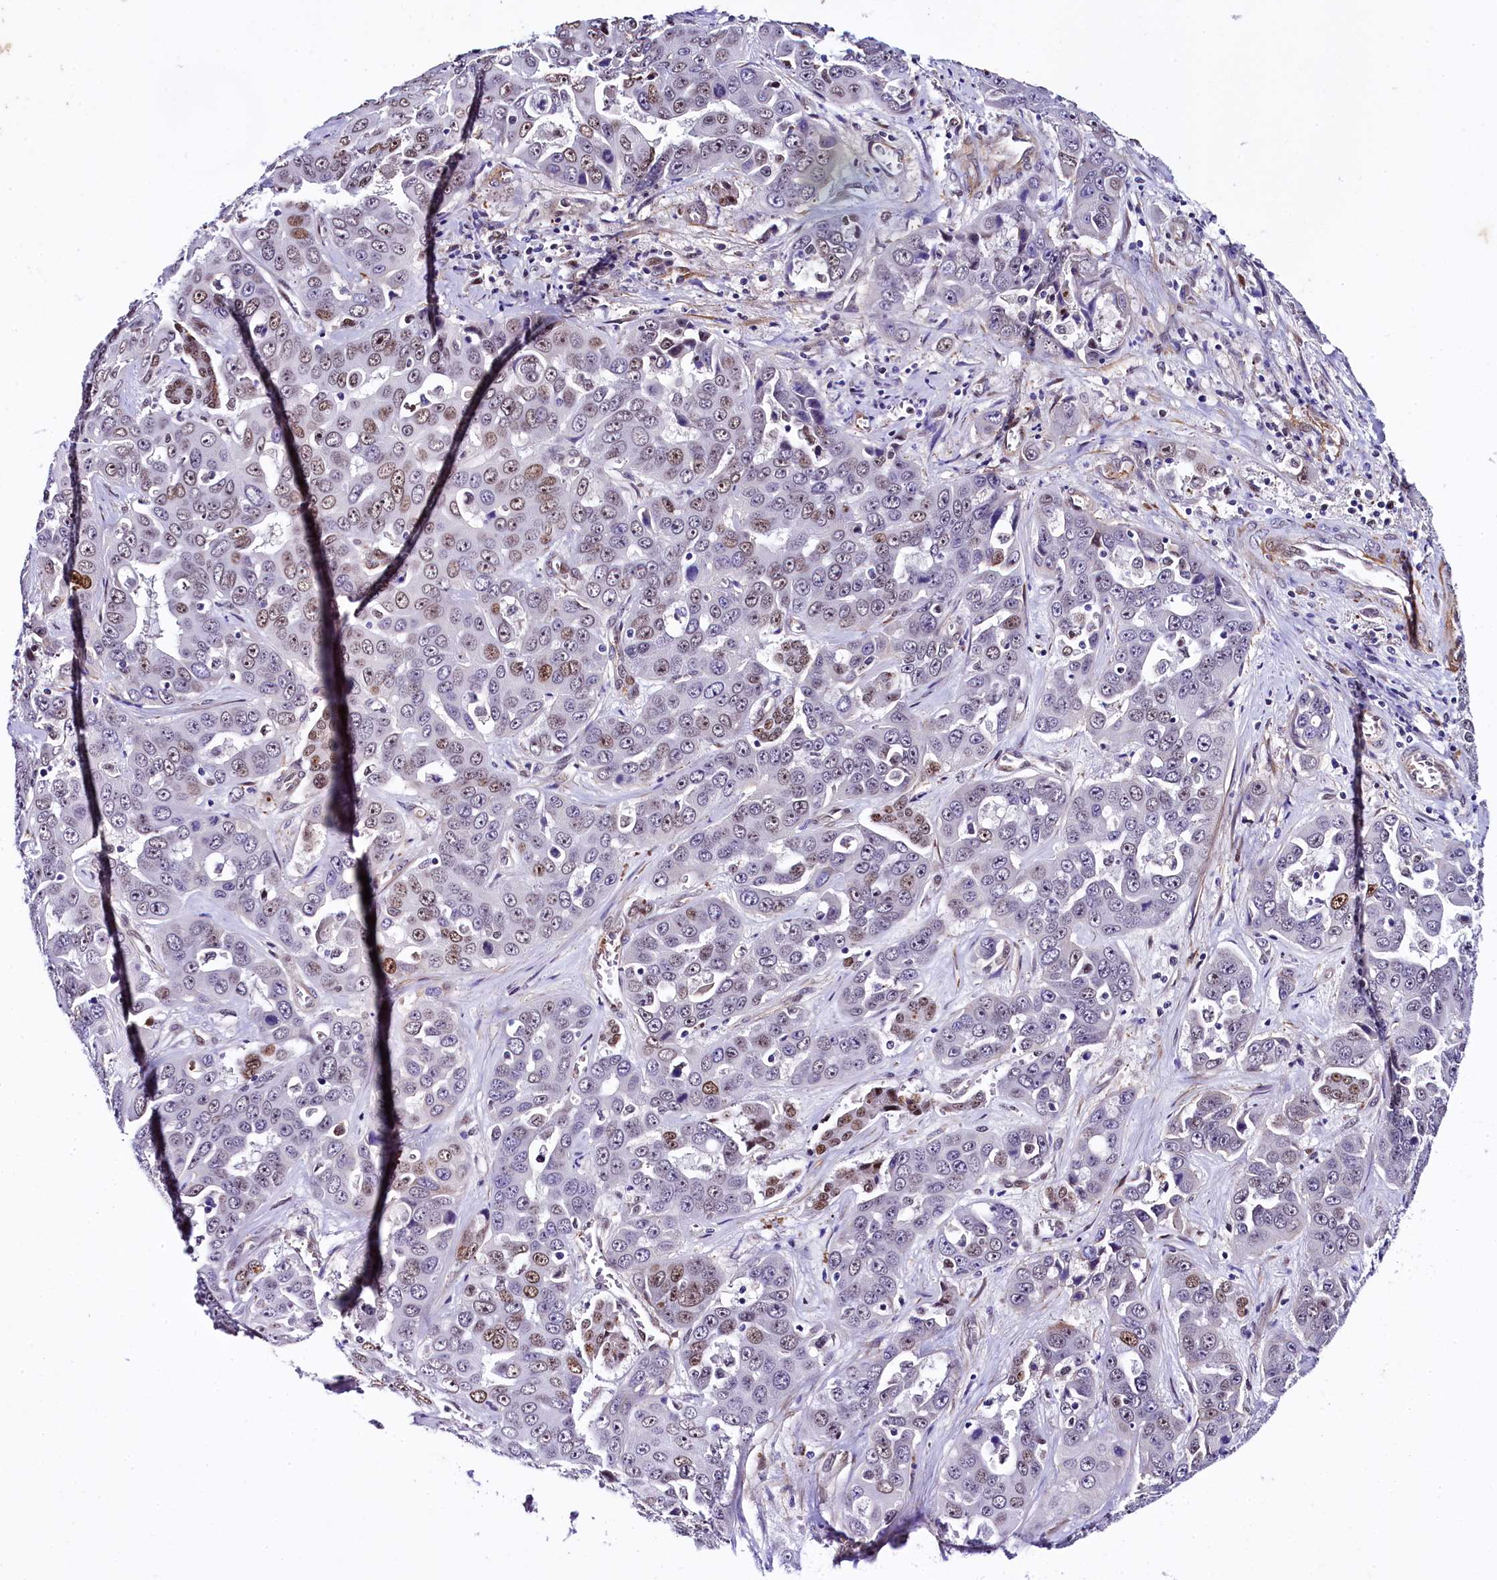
{"staining": {"intensity": "moderate", "quantity": "<25%", "location": "nuclear"}, "tissue": "liver cancer", "cell_type": "Tumor cells", "image_type": "cancer", "snomed": [{"axis": "morphology", "description": "Cholangiocarcinoma"}, {"axis": "topography", "description": "Liver"}], "caption": "Brown immunohistochemical staining in human liver cancer exhibits moderate nuclear positivity in approximately <25% of tumor cells. The protein of interest is stained brown, and the nuclei are stained in blue (DAB IHC with brightfield microscopy, high magnification).", "gene": "SAMD10", "patient": {"sex": "female", "age": 52}}